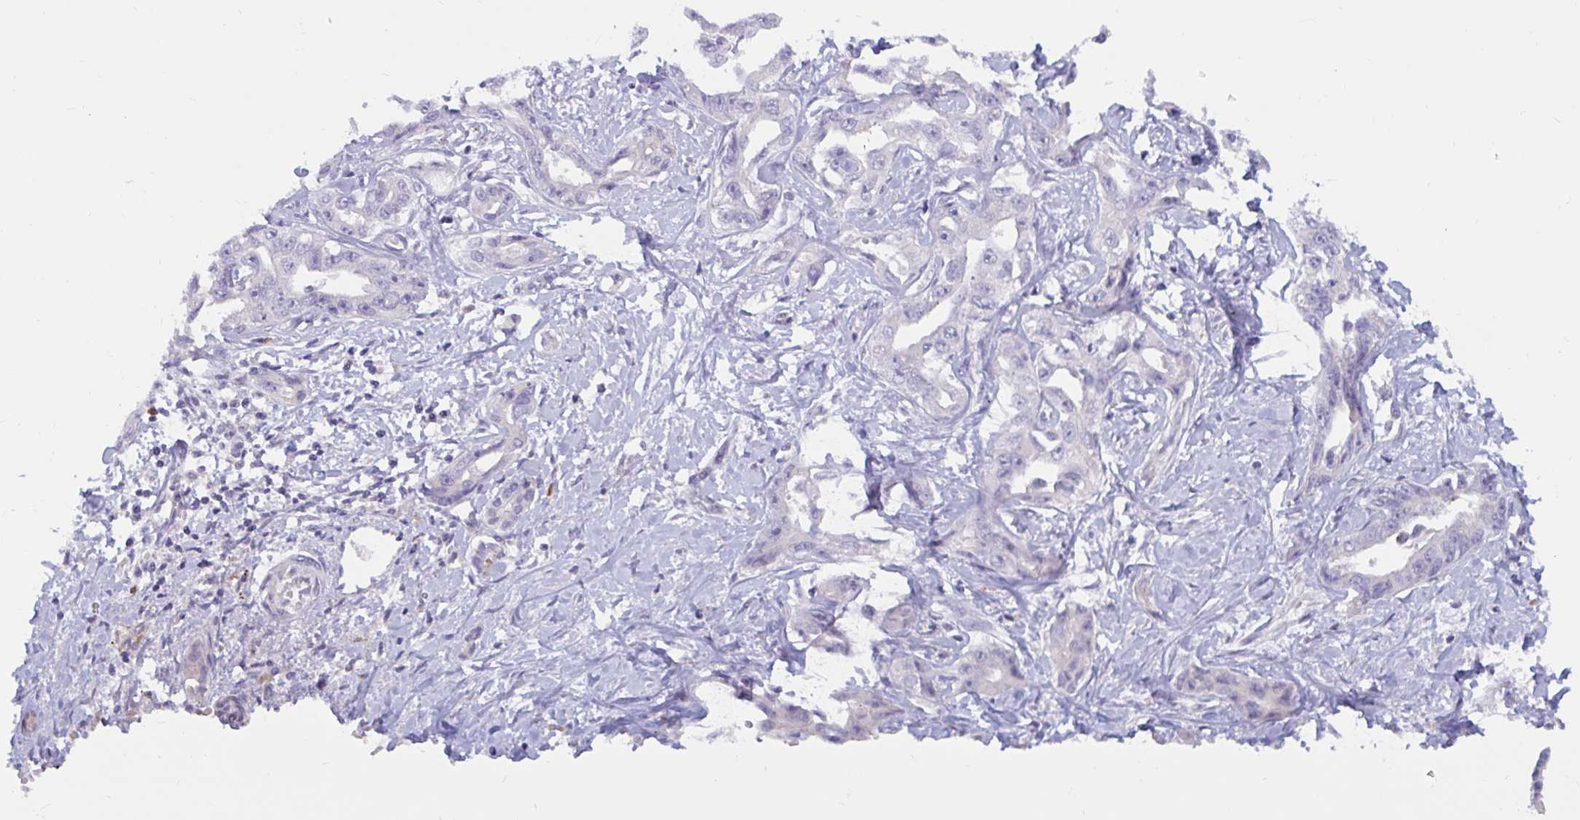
{"staining": {"intensity": "negative", "quantity": "none", "location": "none"}, "tissue": "liver cancer", "cell_type": "Tumor cells", "image_type": "cancer", "snomed": [{"axis": "morphology", "description": "Cholangiocarcinoma"}, {"axis": "topography", "description": "Liver"}], "caption": "DAB (3,3'-diaminobenzidine) immunohistochemical staining of human cholangiocarcinoma (liver) displays no significant positivity in tumor cells. Nuclei are stained in blue.", "gene": "FAM219B", "patient": {"sex": "male", "age": 59}}